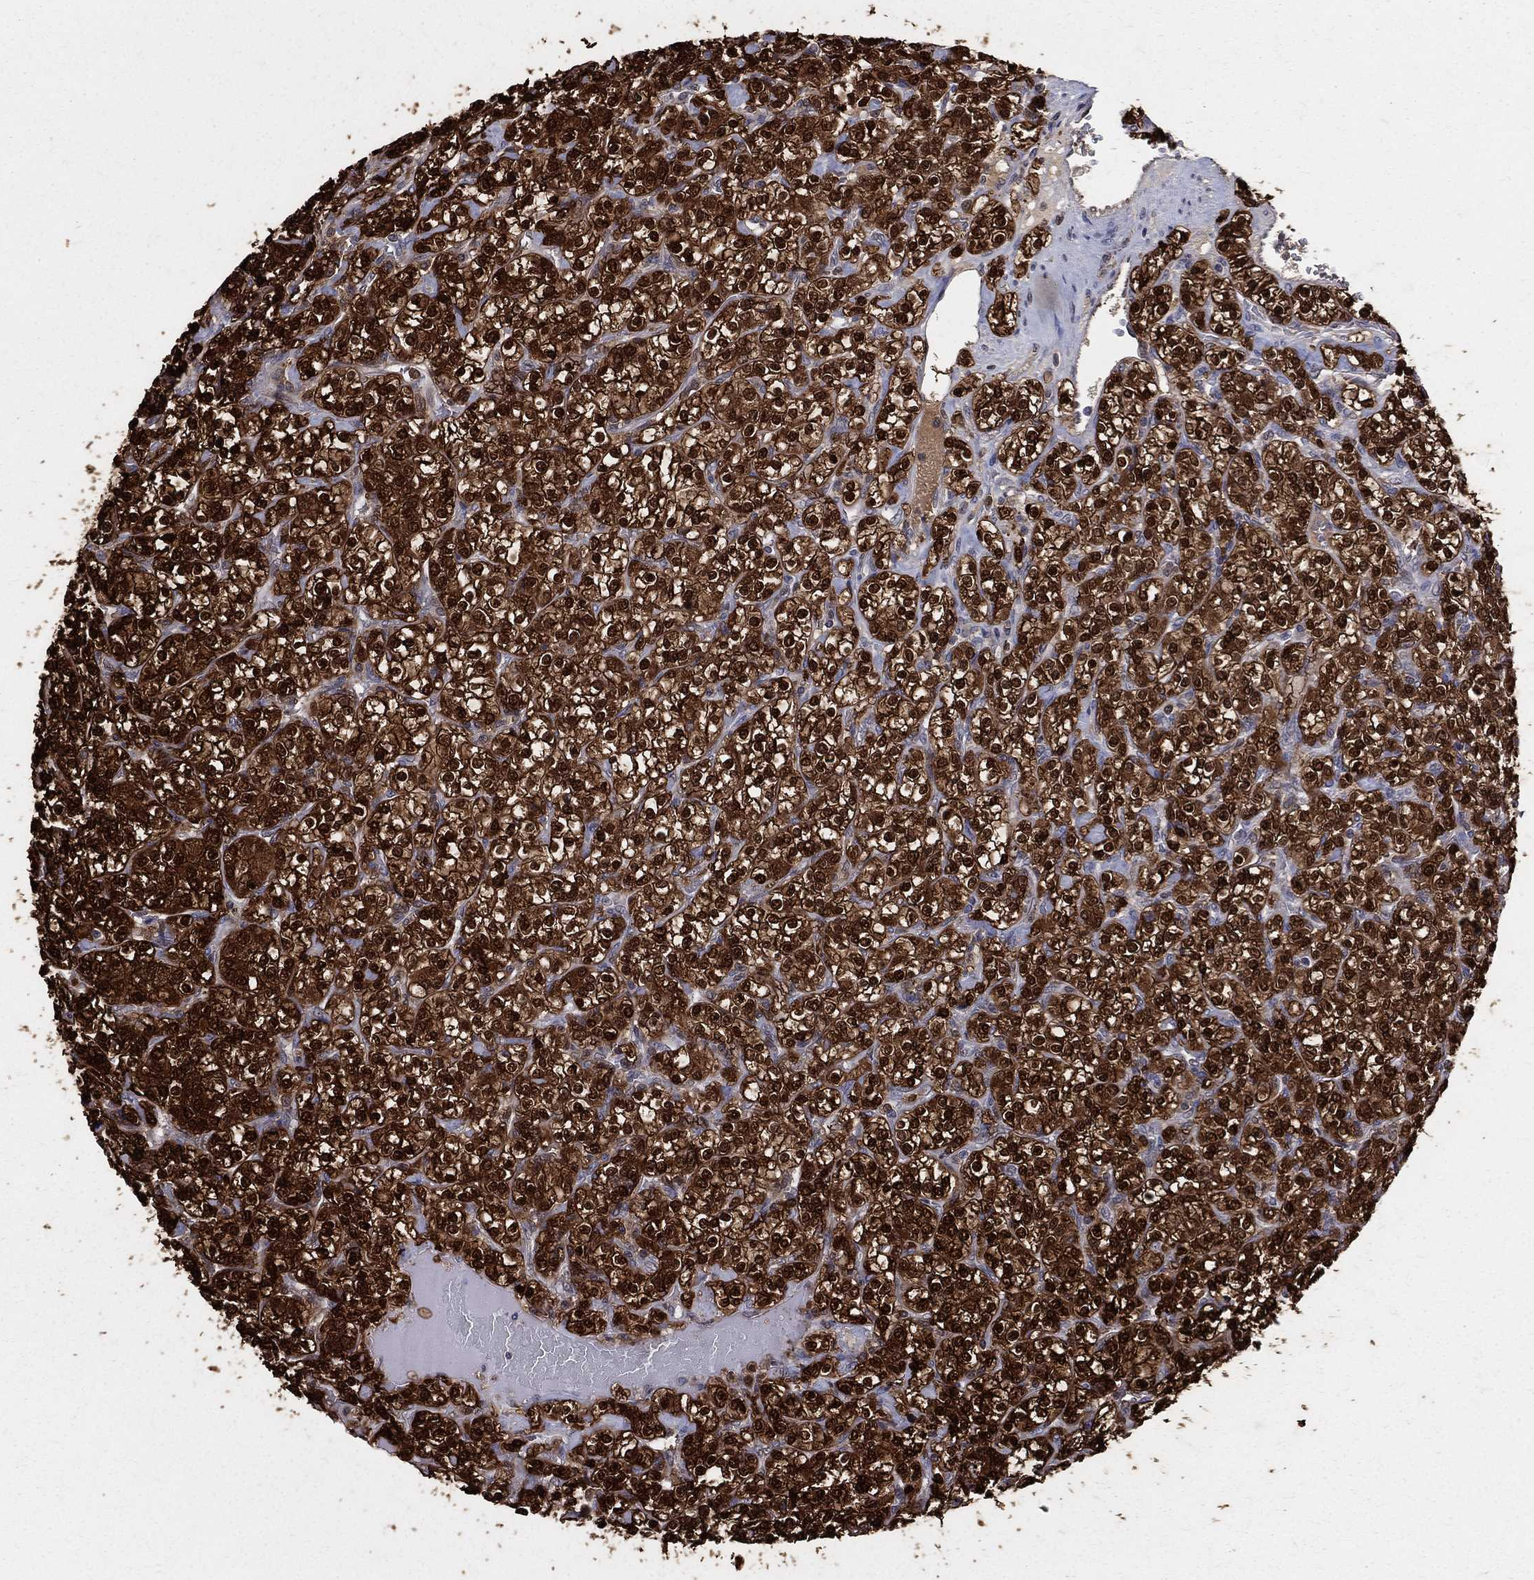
{"staining": {"intensity": "strong", "quantity": ">75%", "location": "cytoplasmic/membranous,nuclear"}, "tissue": "renal cancer", "cell_type": "Tumor cells", "image_type": "cancer", "snomed": [{"axis": "morphology", "description": "Adenocarcinoma, NOS"}, {"axis": "topography", "description": "Kidney"}], "caption": "A histopathology image of human renal cancer (adenocarcinoma) stained for a protein shows strong cytoplasmic/membranous and nuclear brown staining in tumor cells.", "gene": "ENO1", "patient": {"sex": "male", "age": 77}}